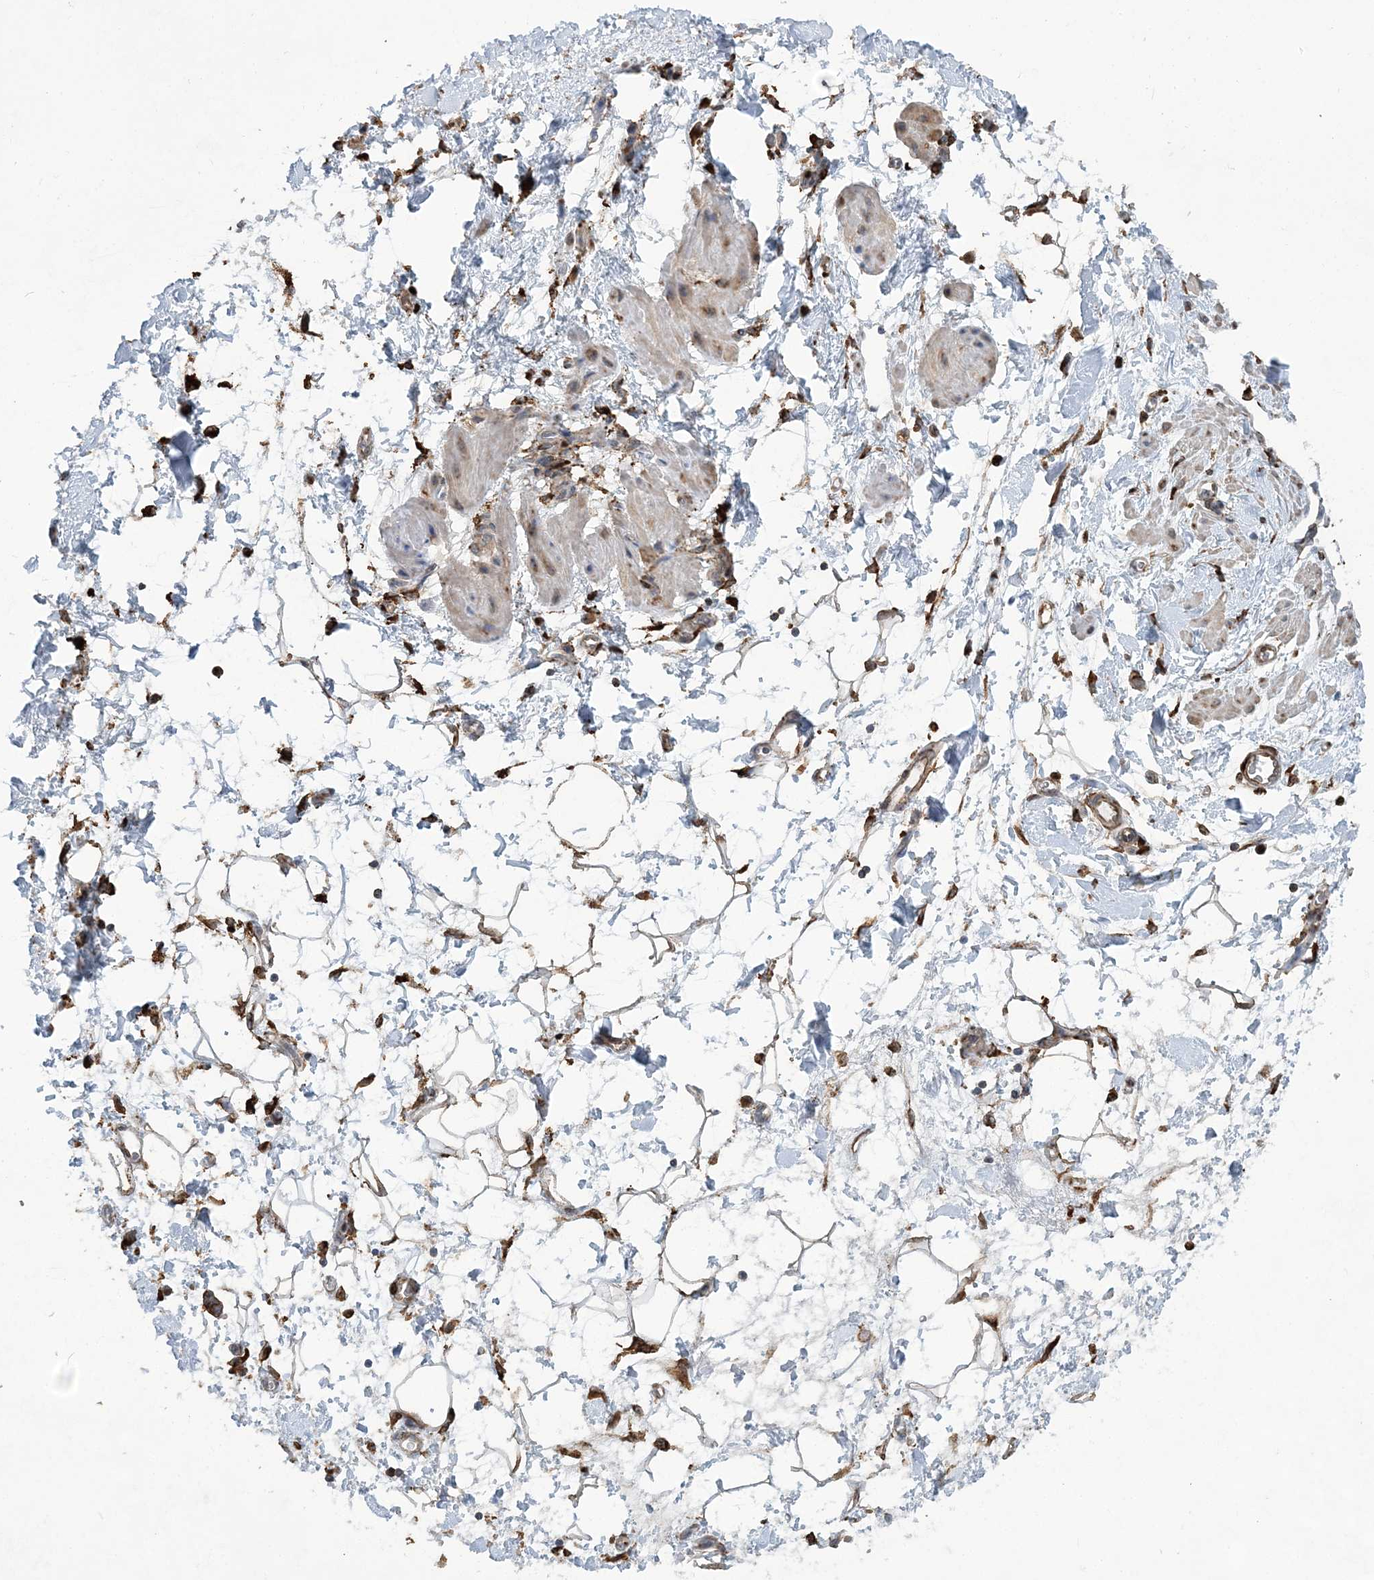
{"staining": {"intensity": "moderate", "quantity": ">75%", "location": "cytoplasmic/membranous"}, "tissue": "adipose tissue", "cell_type": "Adipocytes", "image_type": "normal", "snomed": [{"axis": "morphology", "description": "Normal tissue, NOS"}, {"axis": "morphology", "description": "Adenocarcinoma, NOS"}, {"axis": "topography", "description": "Pancreas"}, {"axis": "topography", "description": "Peripheral nerve tissue"}], "caption": "Protein analysis of normal adipose tissue reveals moderate cytoplasmic/membranous positivity in approximately >75% of adipocytes. The protein of interest is shown in brown color, while the nuclei are stained blue.", "gene": "WDR12", "patient": {"sex": "male", "age": 59}}